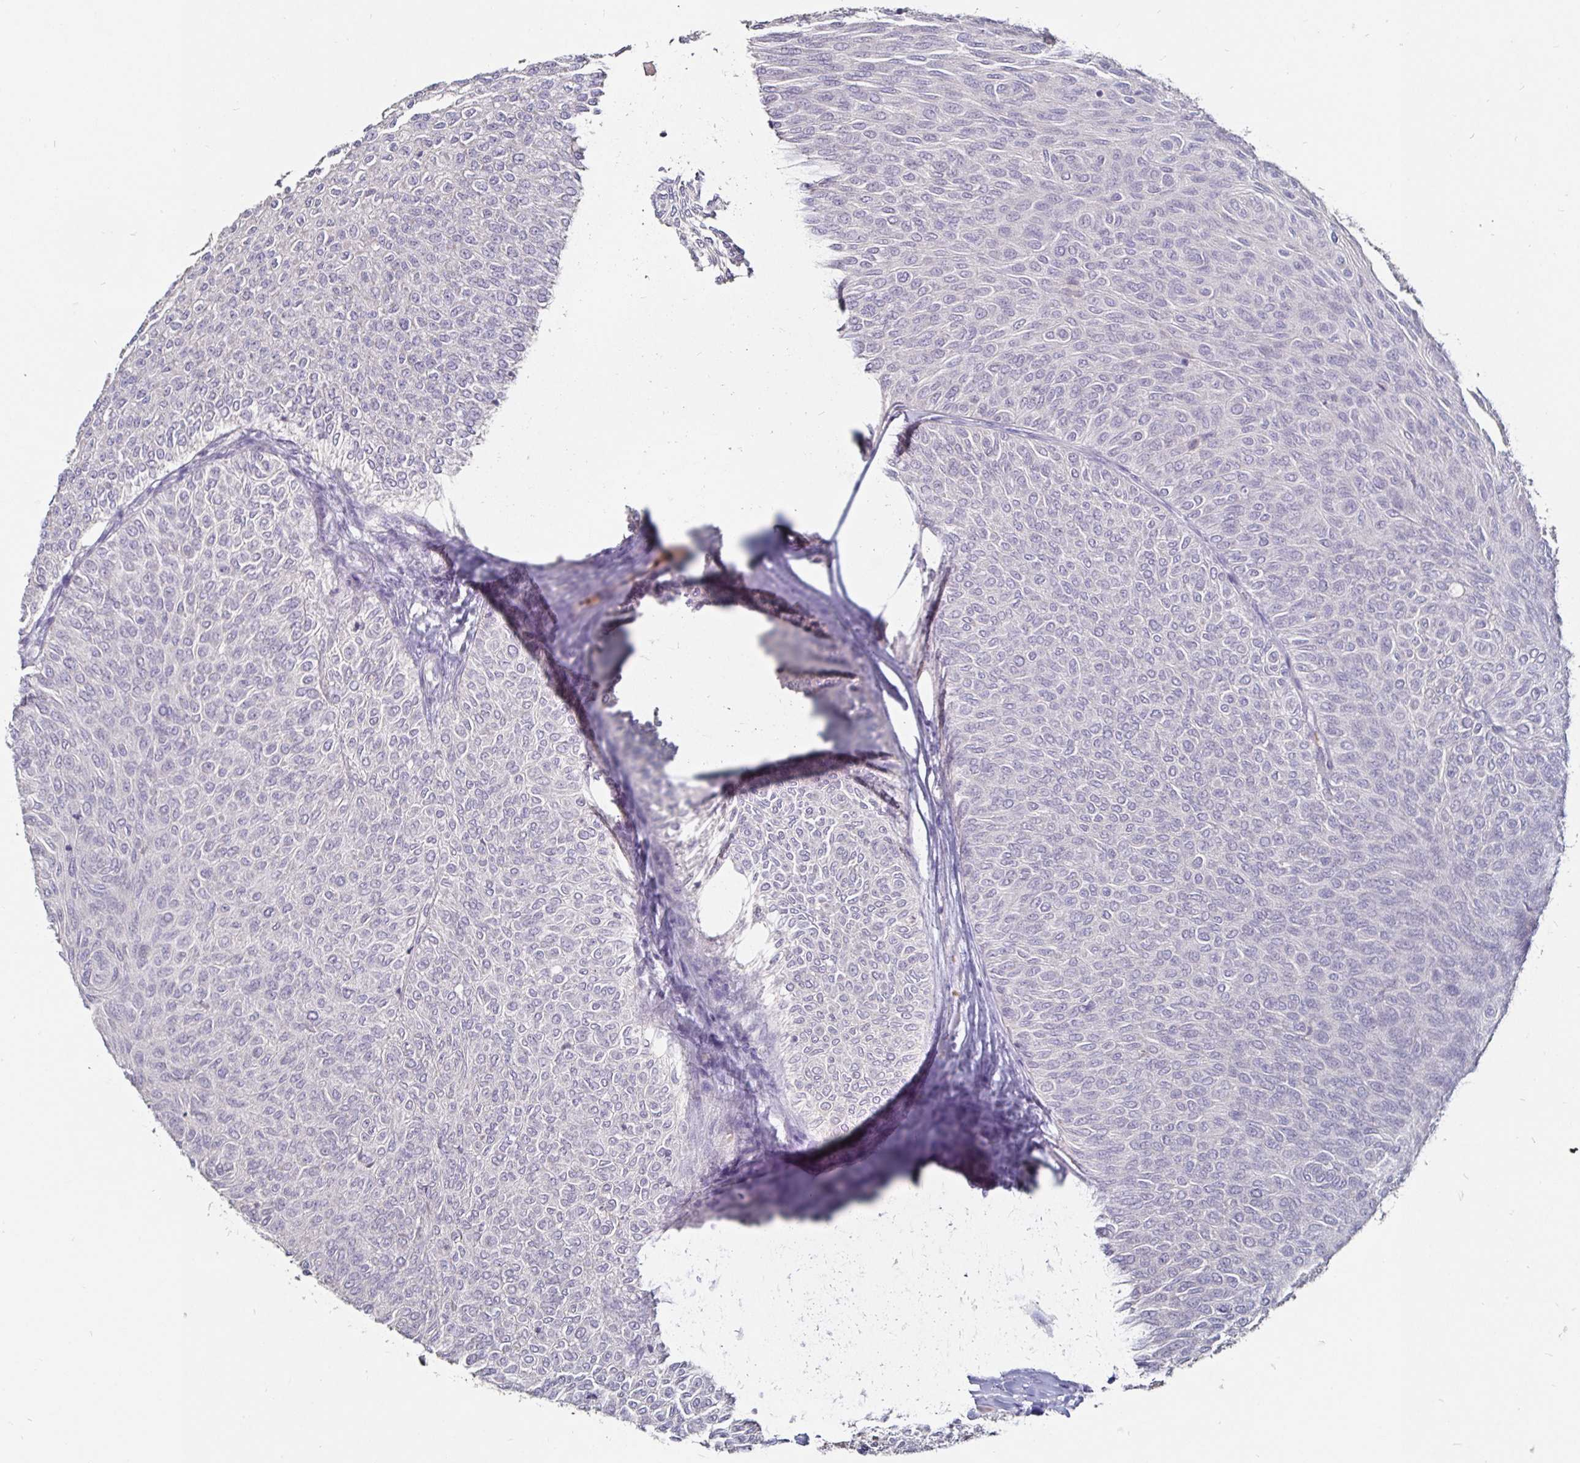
{"staining": {"intensity": "negative", "quantity": "none", "location": "none"}, "tissue": "urothelial cancer", "cell_type": "Tumor cells", "image_type": "cancer", "snomed": [{"axis": "morphology", "description": "Urothelial carcinoma, Low grade"}, {"axis": "topography", "description": "Urinary bladder"}], "caption": "Tumor cells show no significant staining in urothelial cancer.", "gene": "FAIM2", "patient": {"sex": "male", "age": 78}}